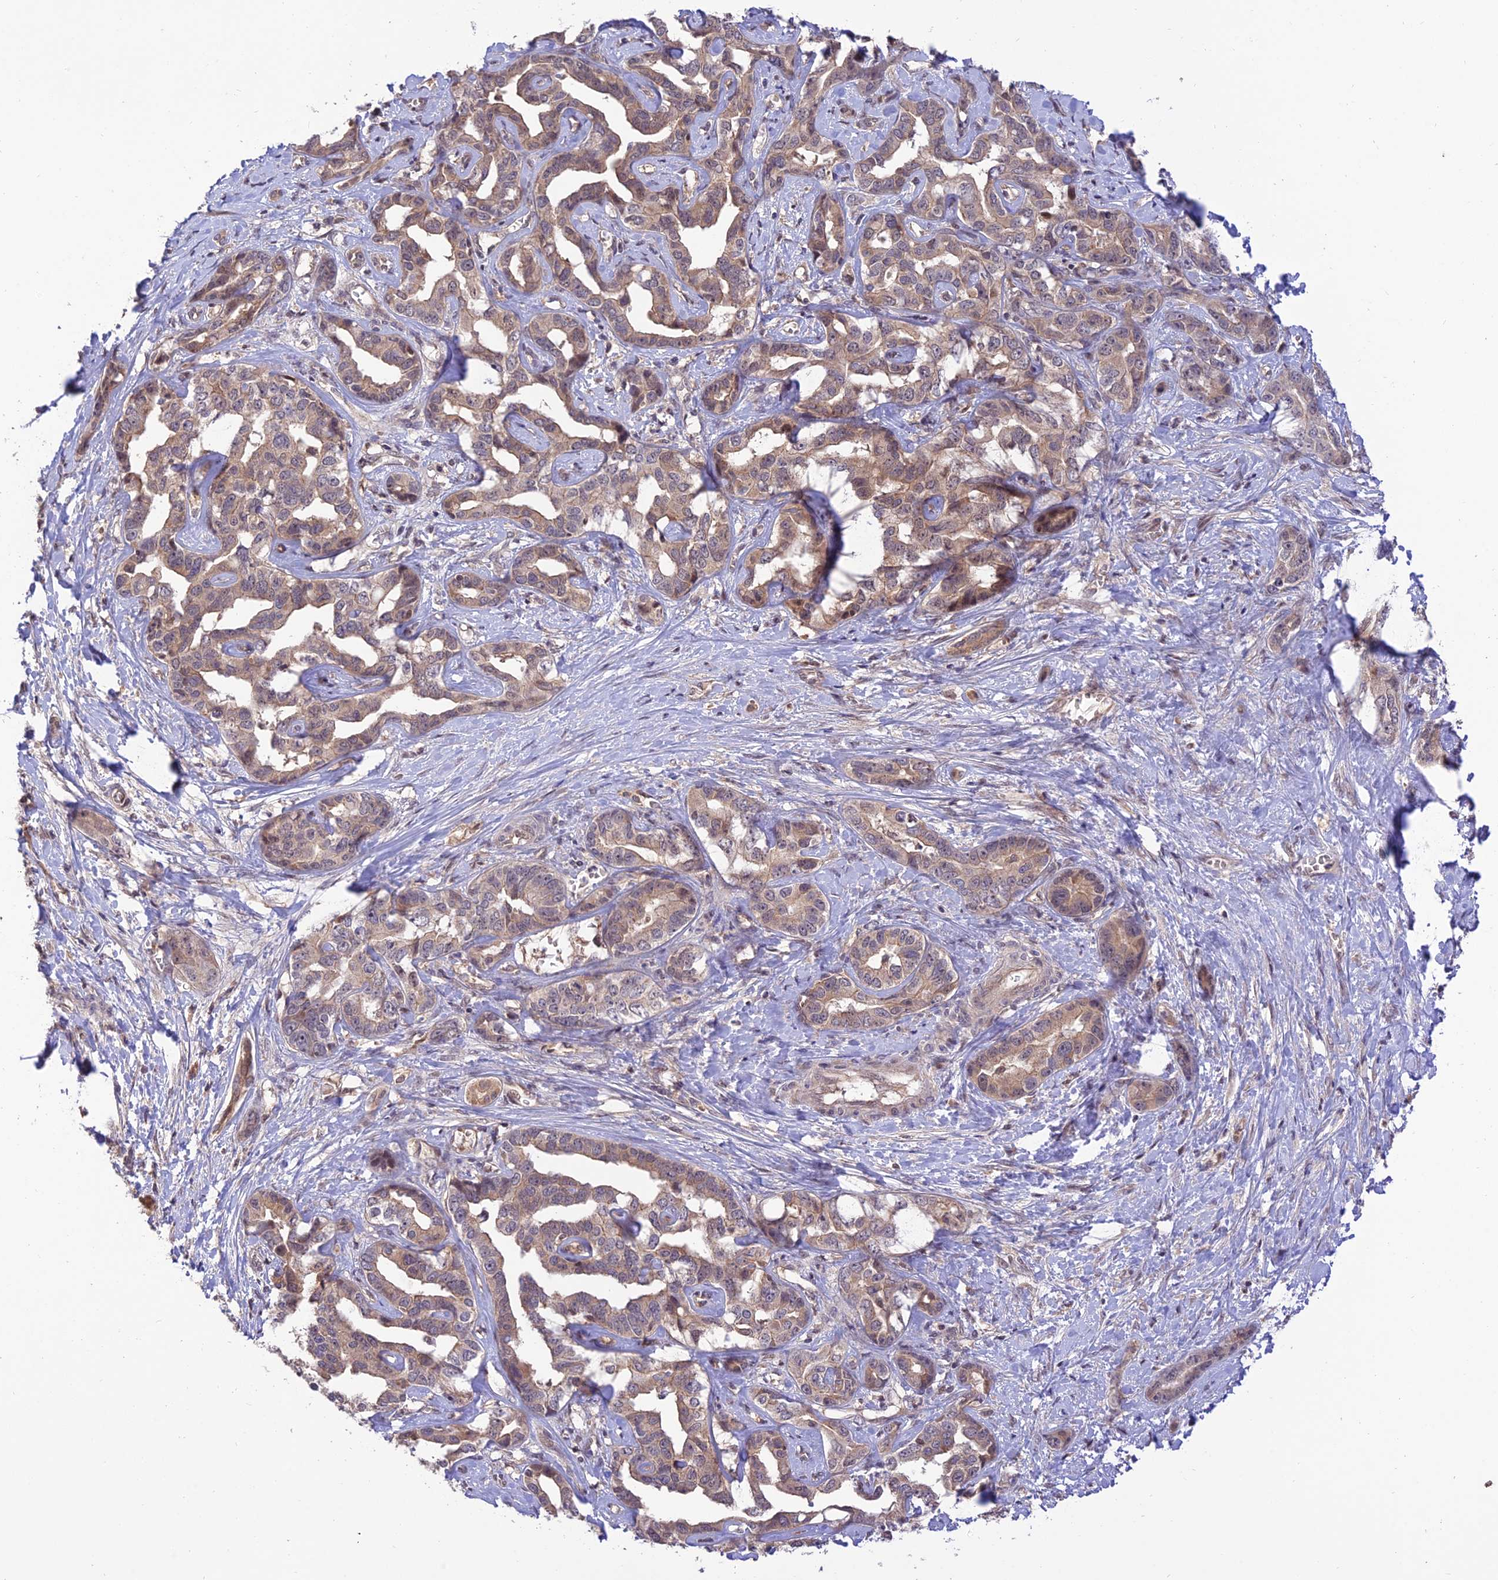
{"staining": {"intensity": "moderate", "quantity": ">75%", "location": "cytoplasmic/membranous,nuclear"}, "tissue": "liver cancer", "cell_type": "Tumor cells", "image_type": "cancer", "snomed": [{"axis": "morphology", "description": "Cholangiocarcinoma"}, {"axis": "topography", "description": "Liver"}], "caption": "DAB immunohistochemical staining of human liver cancer (cholangiocarcinoma) demonstrates moderate cytoplasmic/membranous and nuclear protein expression in about >75% of tumor cells.", "gene": "REV1", "patient": {"sex": "male", "age": 59}}